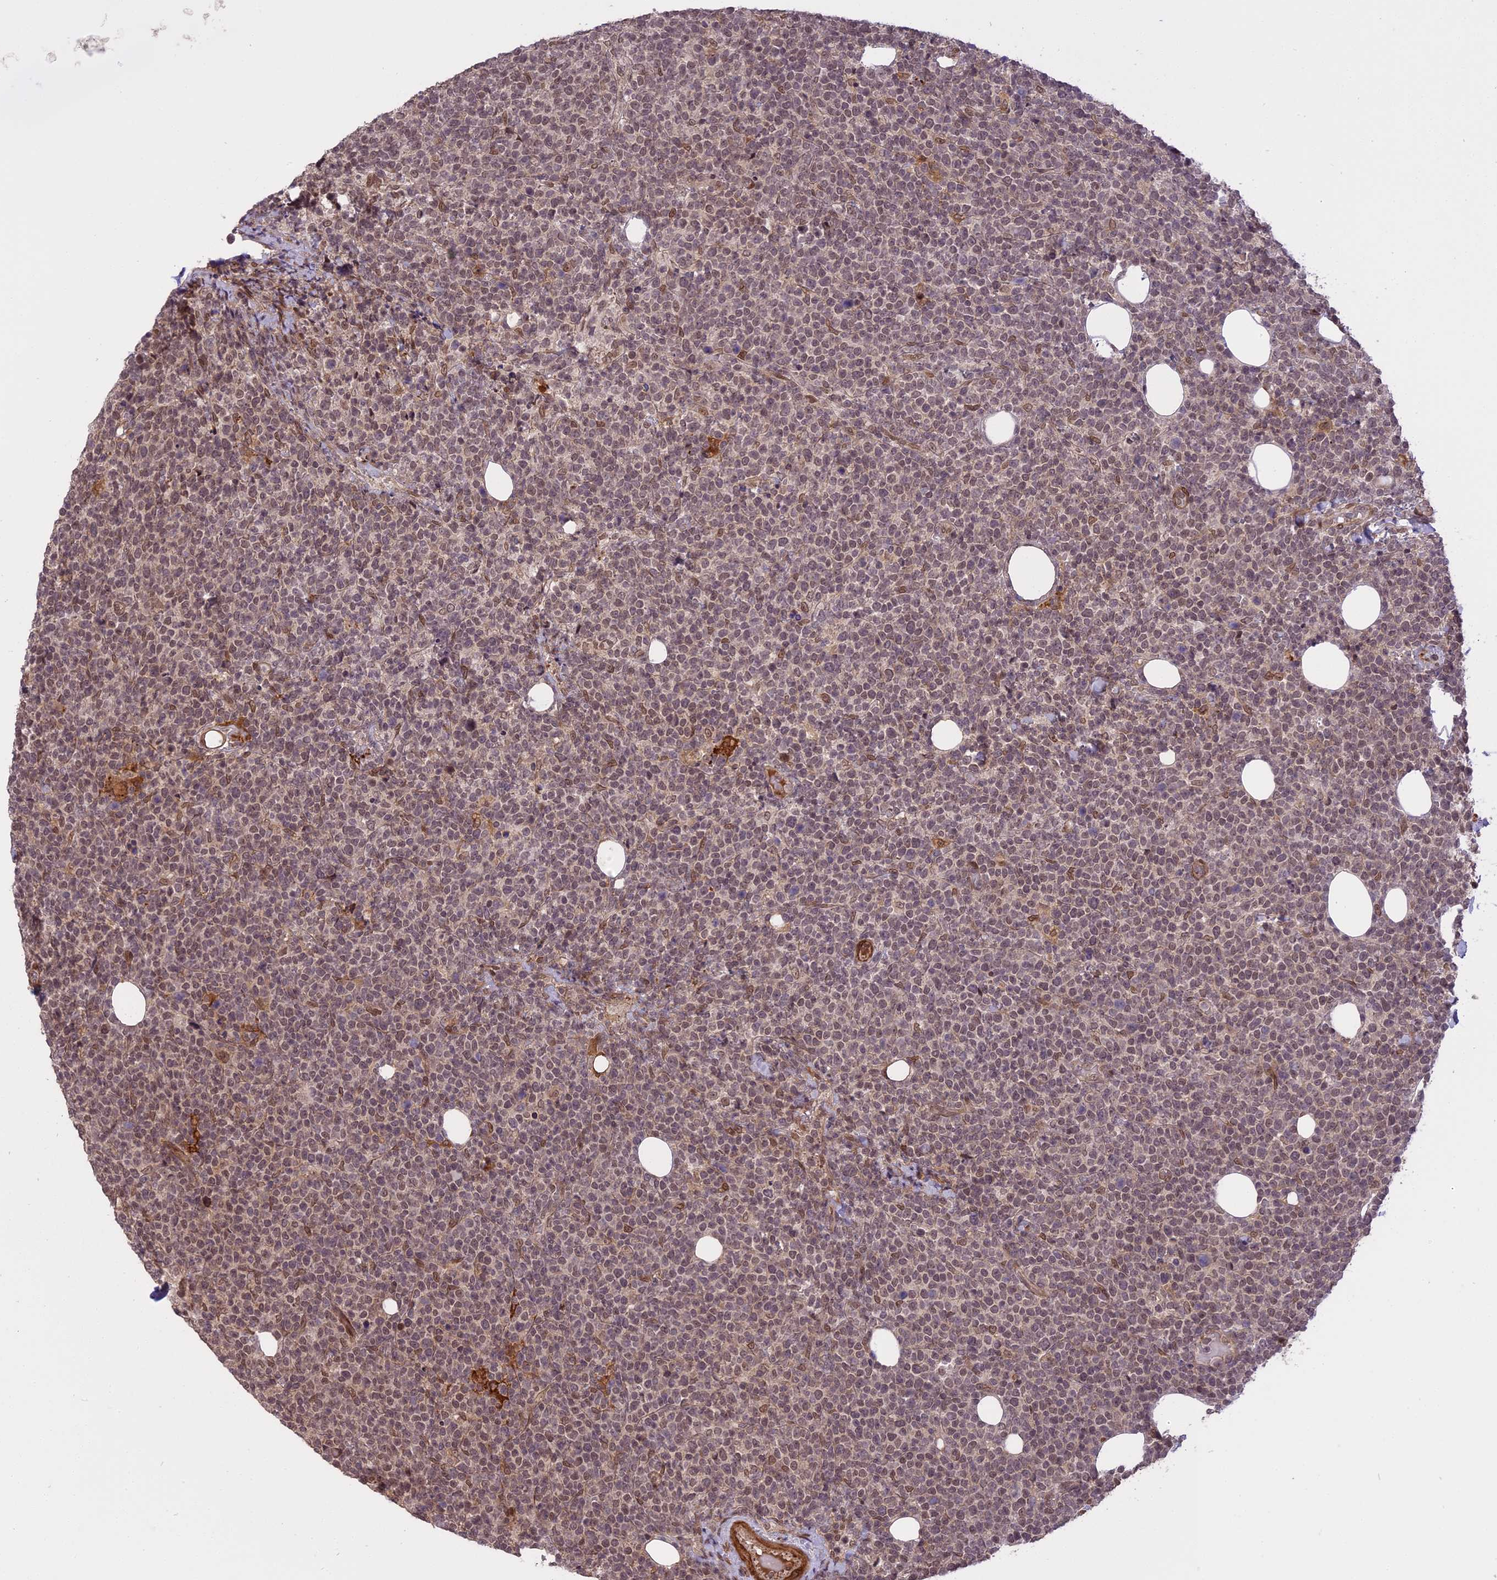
{"staining": {"intensity": "weak", "quantity": "<25%", "location": "nuclear"}, "tissue": "lymphoma", "cell_type": "Tumor cells", "image_type": "cancer", "snomed": [{"axis": "morphology", "description": "Malignant lymphoma, non-Hodgkin's type, High grade"}, {"axis": "topography", "description": "Lymph node"}], "caption": "Tumor cells show no significant protein positivity in high-grade malignant lymphoma, non-Hodgkin's type.", "gene": "PRELID2", "patient": {"sex": "male", "age": 61}}